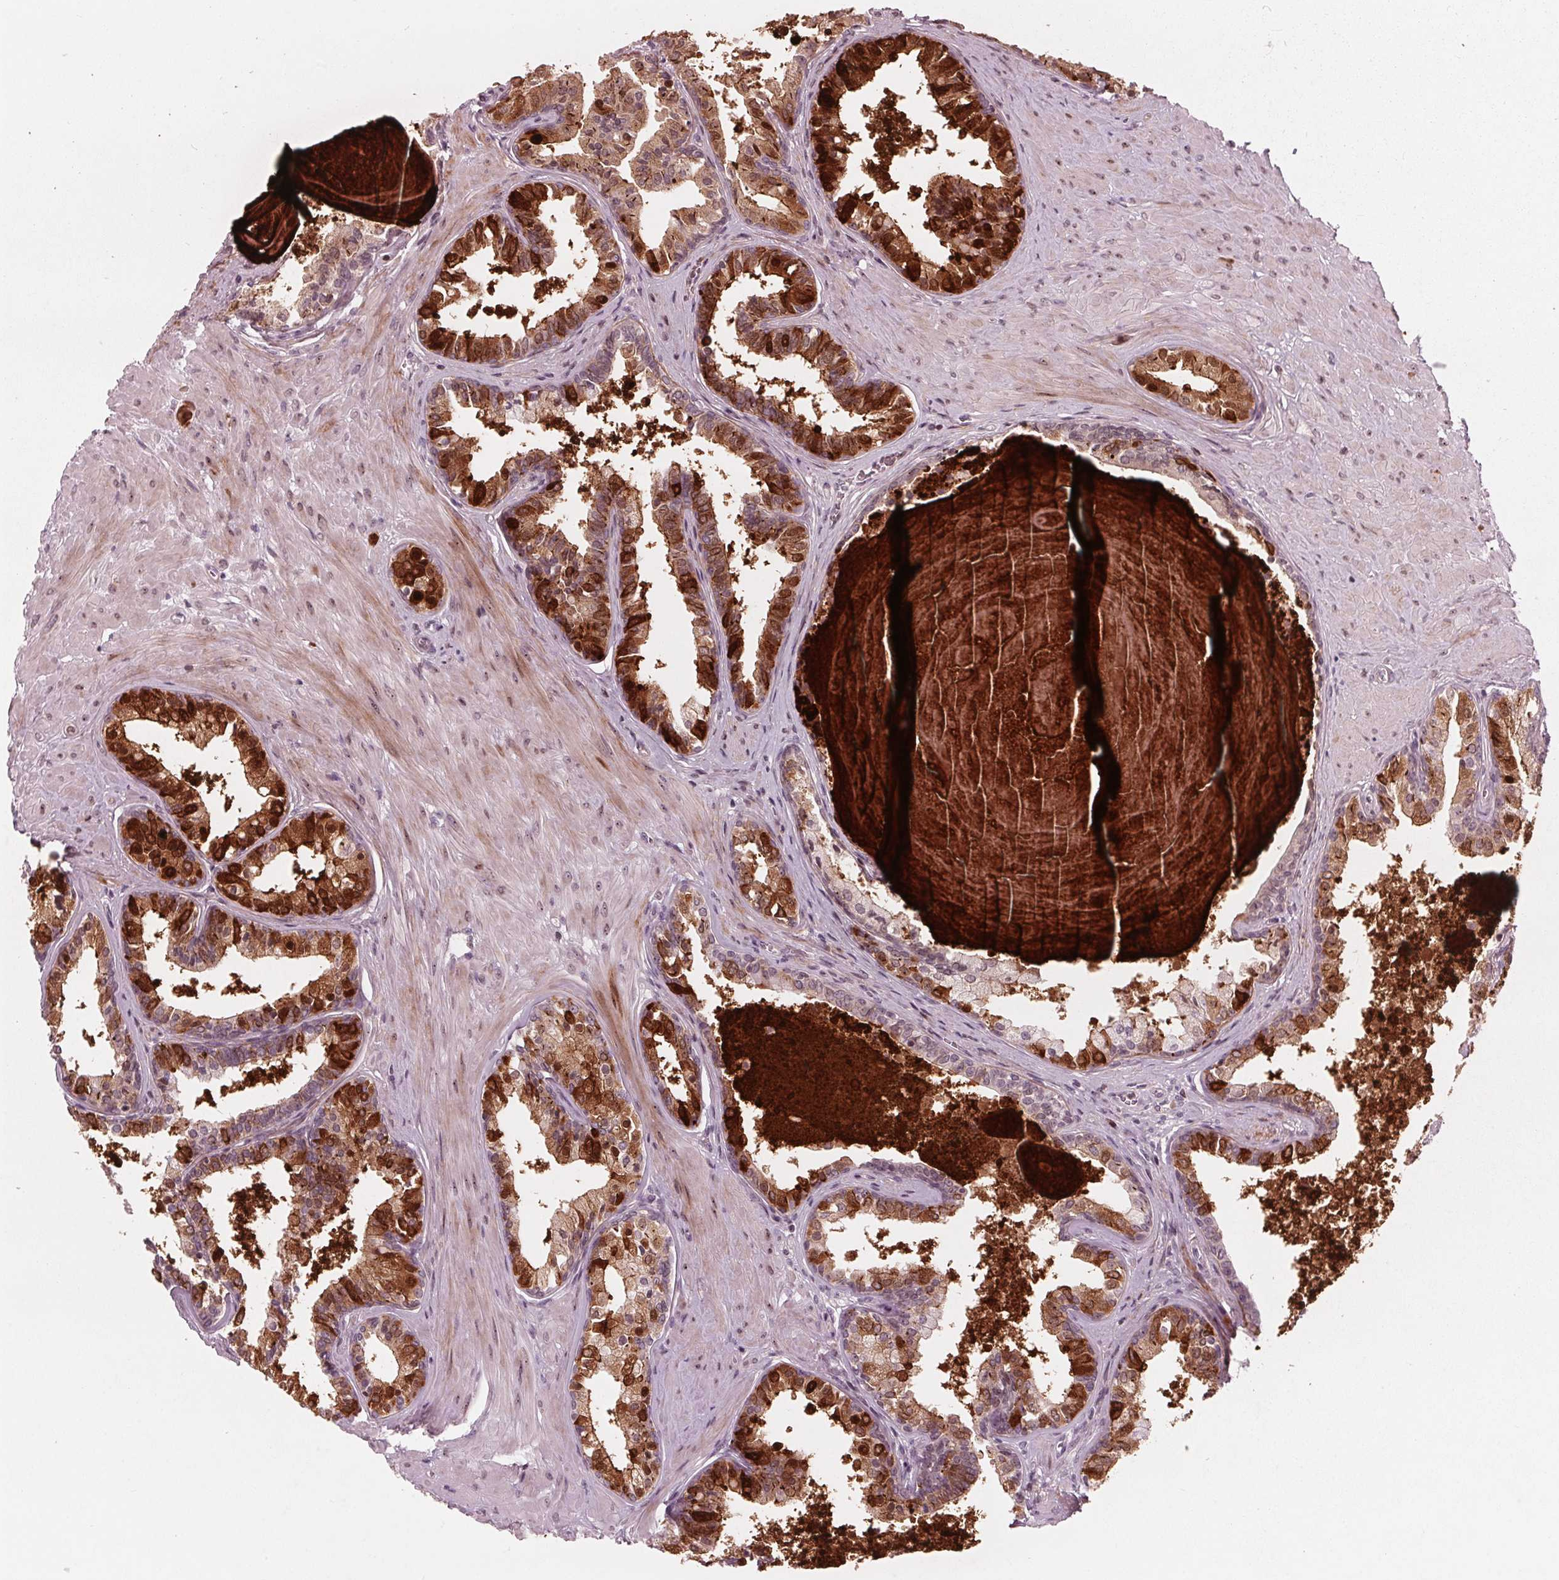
{"staining": {"intensity": "strong", "quantity": "25%-75%", "location": "cytoplasmic/membranous,nuclear"}, "tissue": "prostate", "cell_type": "Glandular cells", "image_type": "normal", "snomed": [{"axis": "morphology", "description": "Normal tissue, NOS"}, {"axis": "topography", "description": "Prostate"}], "caption": "Immunohistochemistry (IHC) histopathology image of unremarkable prostate stained for a protein (brown), which reveals high levels of strong cytoplasmic/membranous,nuclear positivity in approximately 25%-75% of glandular cells.", "gene": "NUP210", "patient": {"sex": "male", "age": 61}}